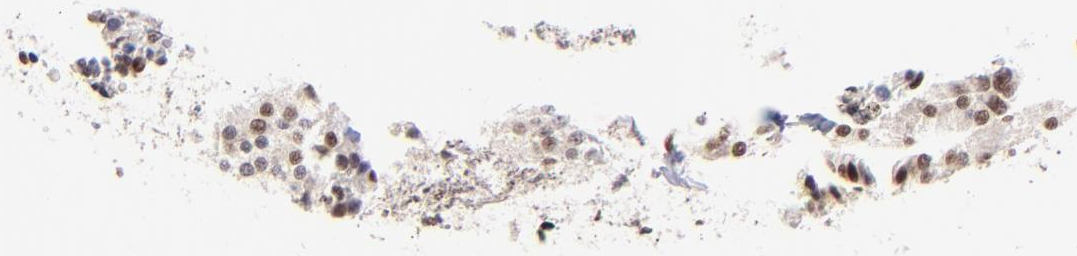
{"staining": {"intensity": "moderate", "quantity": ">75%", "location": "nuclear"}, "tissue": "carcinoid", "cell_type": "Tumor cells", "image_type": "cancer", "snomed": [{"axis": "morphology", "description": "Carcinoid, malignant, NOS"}, {"axis": "topography", "description": "Small intestine"}], "caption": "Carcinoid stained for a protein (brown) displays moderate nuclear positive expression in about >75% of tumor cells.", "gene": "MIDEAS", "patient": {"sex": "male", "age": 60}}